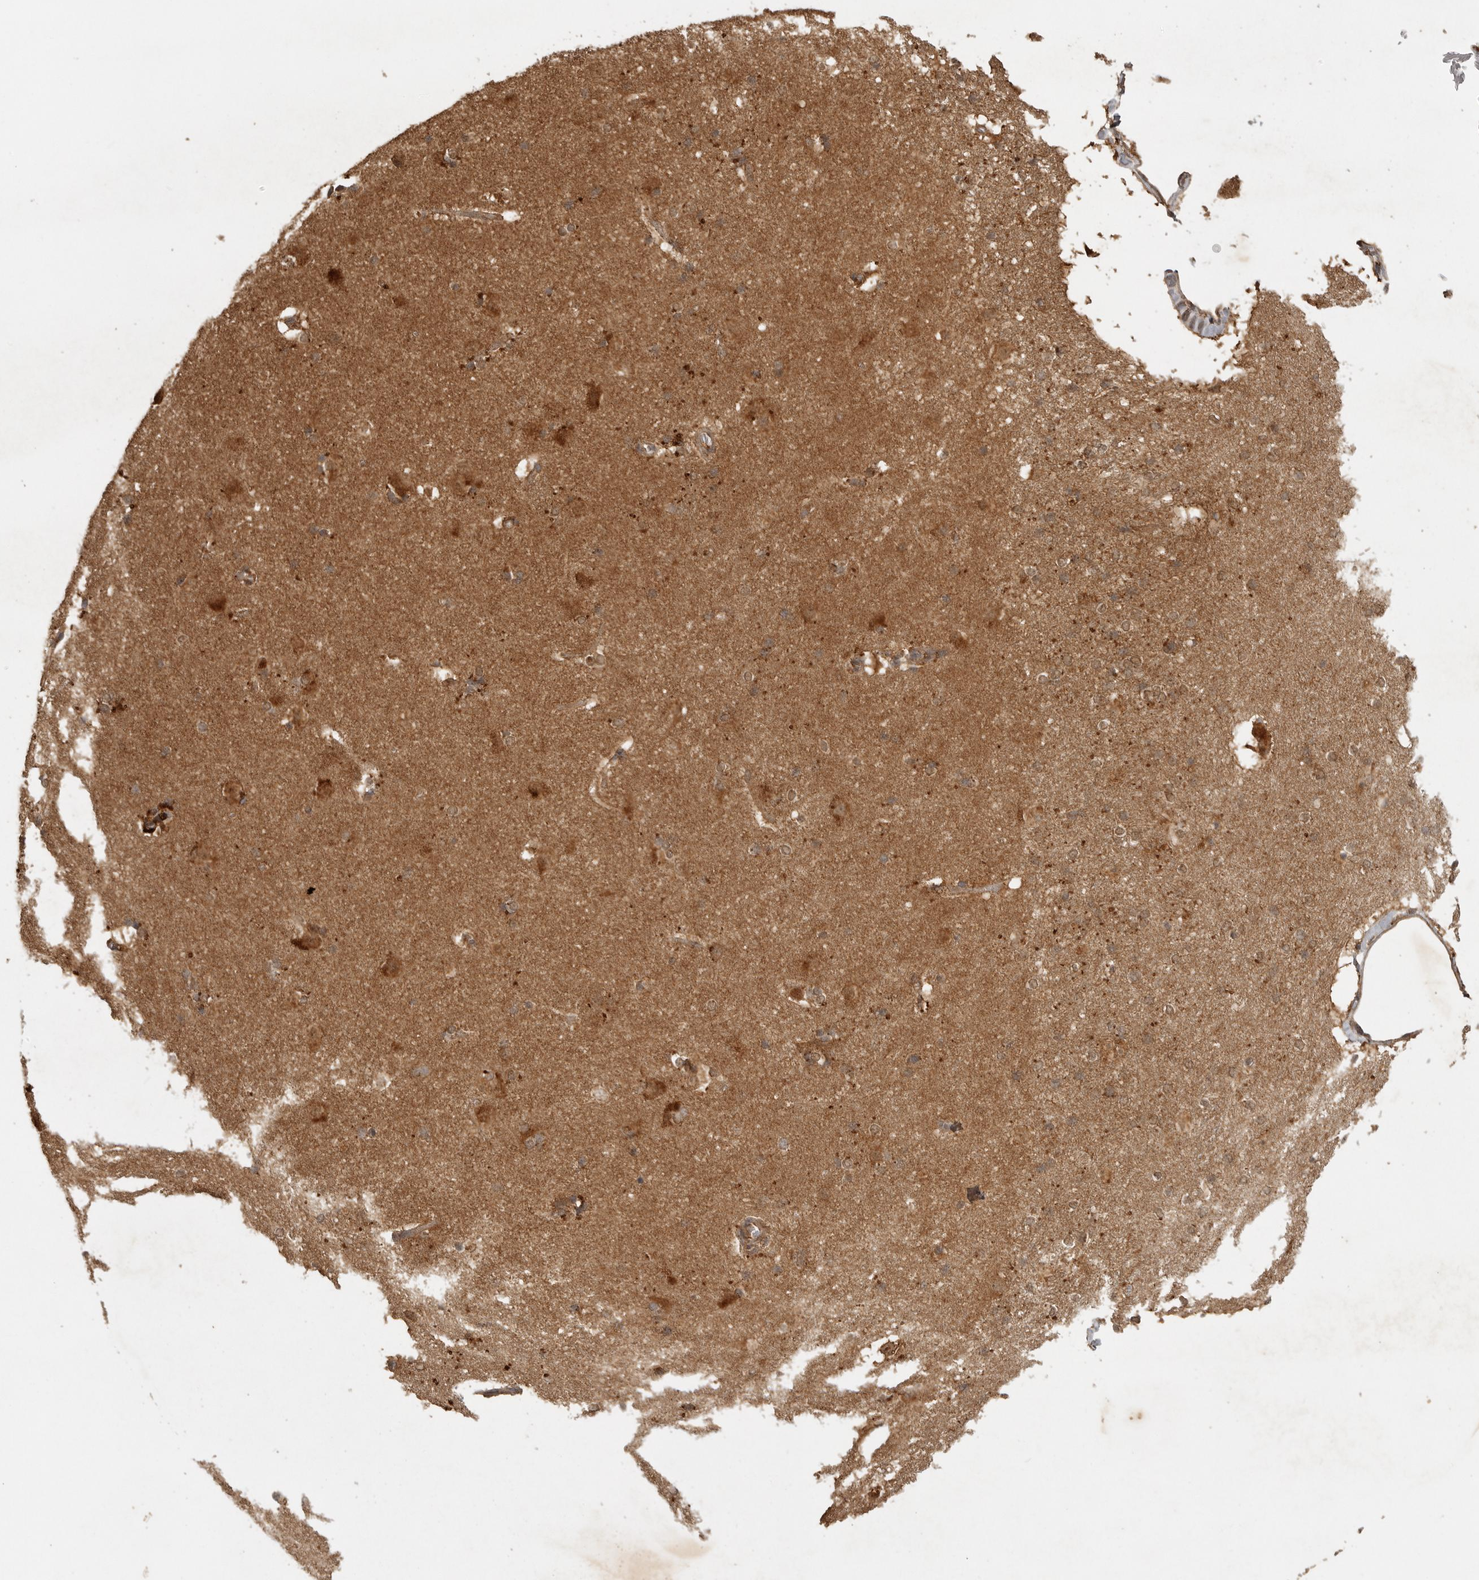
{"staining": {"intensity": "moderate", "quantity": "25%-75%", "location": "cytoplasmic/membranous,nuclear"}, "tissue": "caudate", "cell_type": "Glial cells", "image_type": "normal", "snomed": [{"axis": "morphology", "description": "Normal tissue, NOS"}, {"axis": "topography", "description": "Lateral ventricle wall"}], "caption": "Caudate stained with DAB immunohistochemistry displays medium levels of moderate cytoplasmic/membranous,nuclear positivity in approximately 25%-75% of glial cells.", "gene": "ICOSLG", "patient": {"sex": "female", "age": 19}}